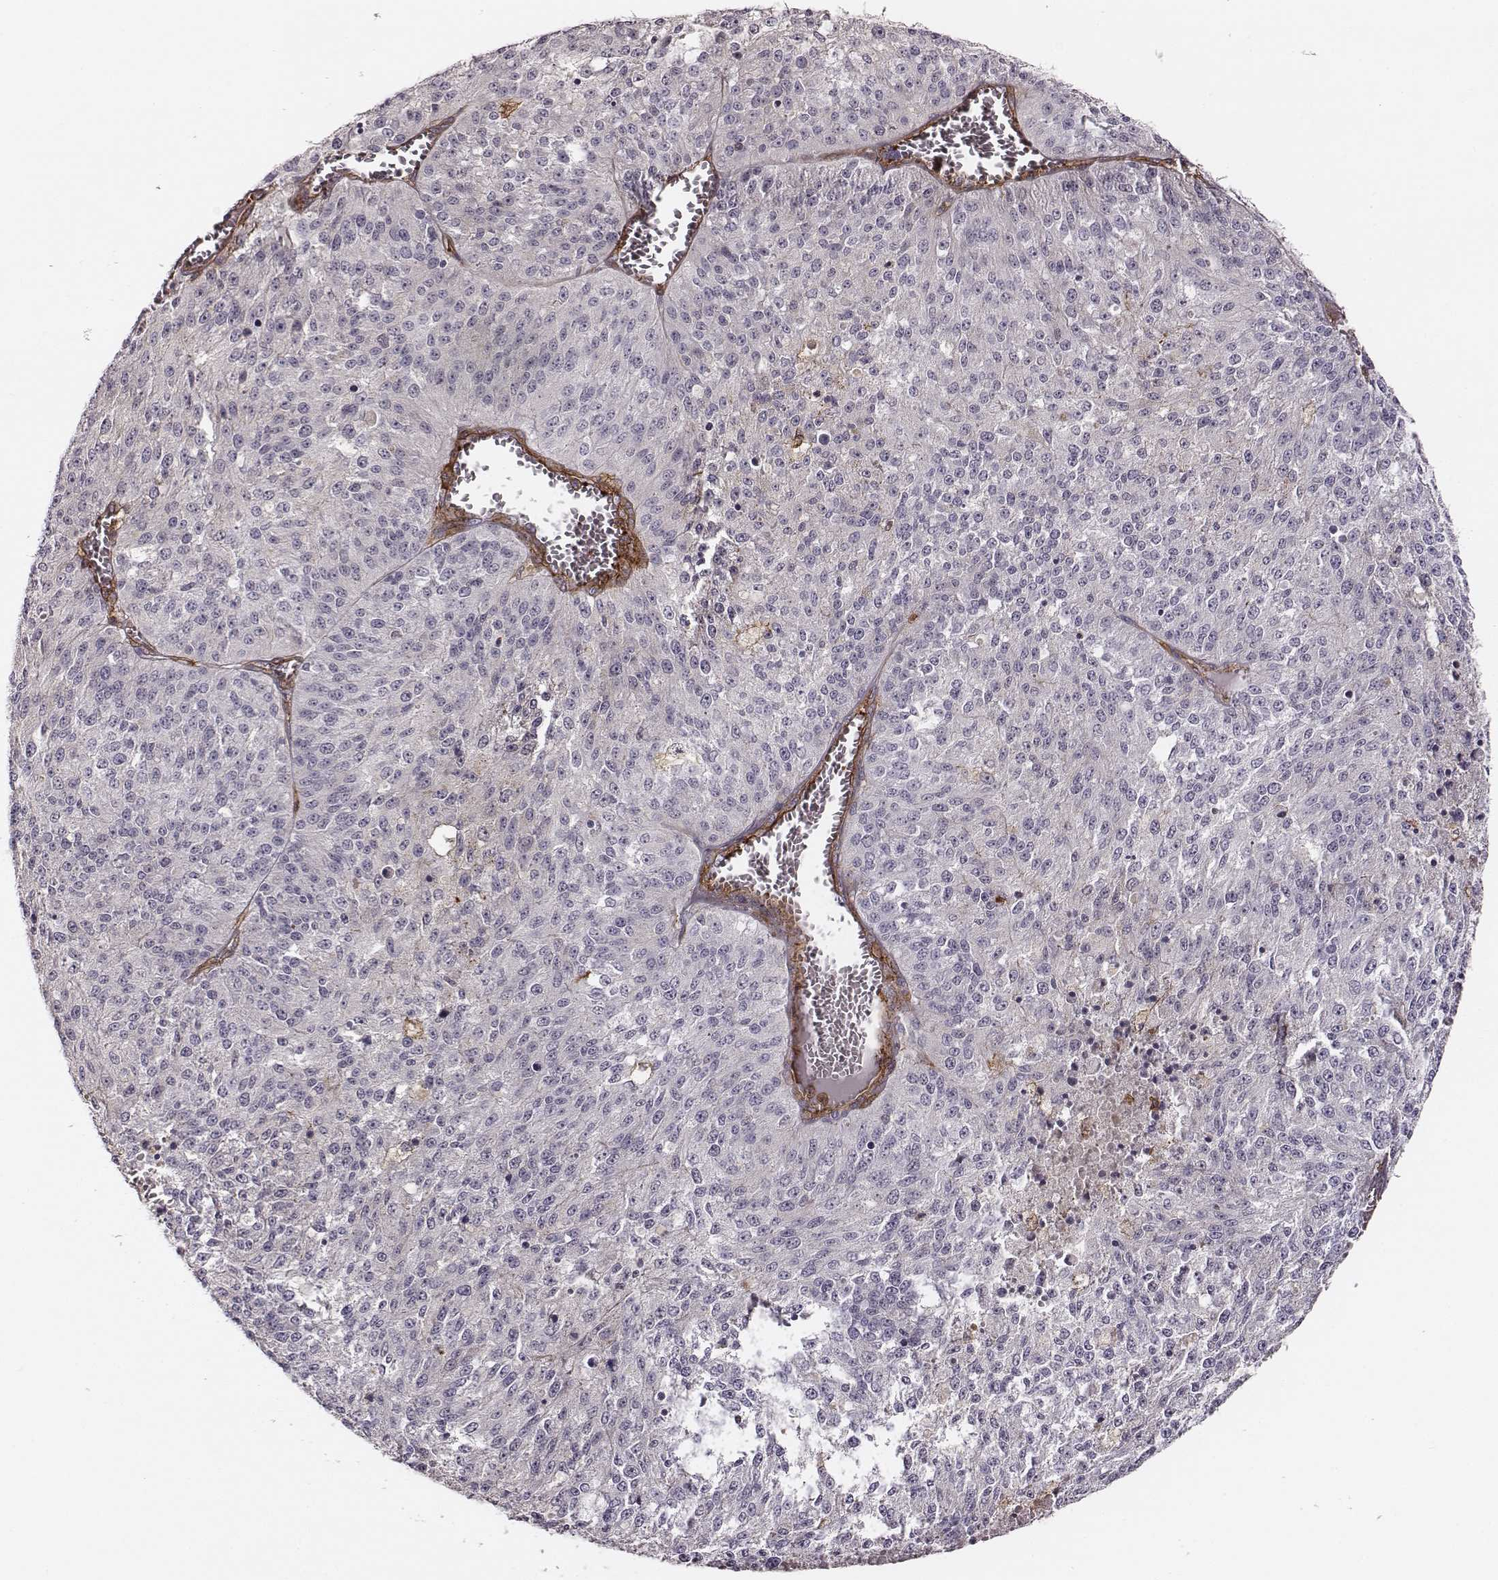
{"staining": {"intensity": "negative", "quantity": "none", "location": "none"}, "tissue": "melanoma", "cell_type": "Tumor cells", "image_type": "cancer", "snomed": [{"axis": "morphology", "description": "Malignant melanoma, Metastatic site"}, {"axis": "topography", "description": "Lymph node"}], "caption": "IHC of malignant melanoma (metastatic site) demonstrates no positivity in tumor cells.", "gene": "ZYX", "patient": {"sex": "female", "age": 64}}